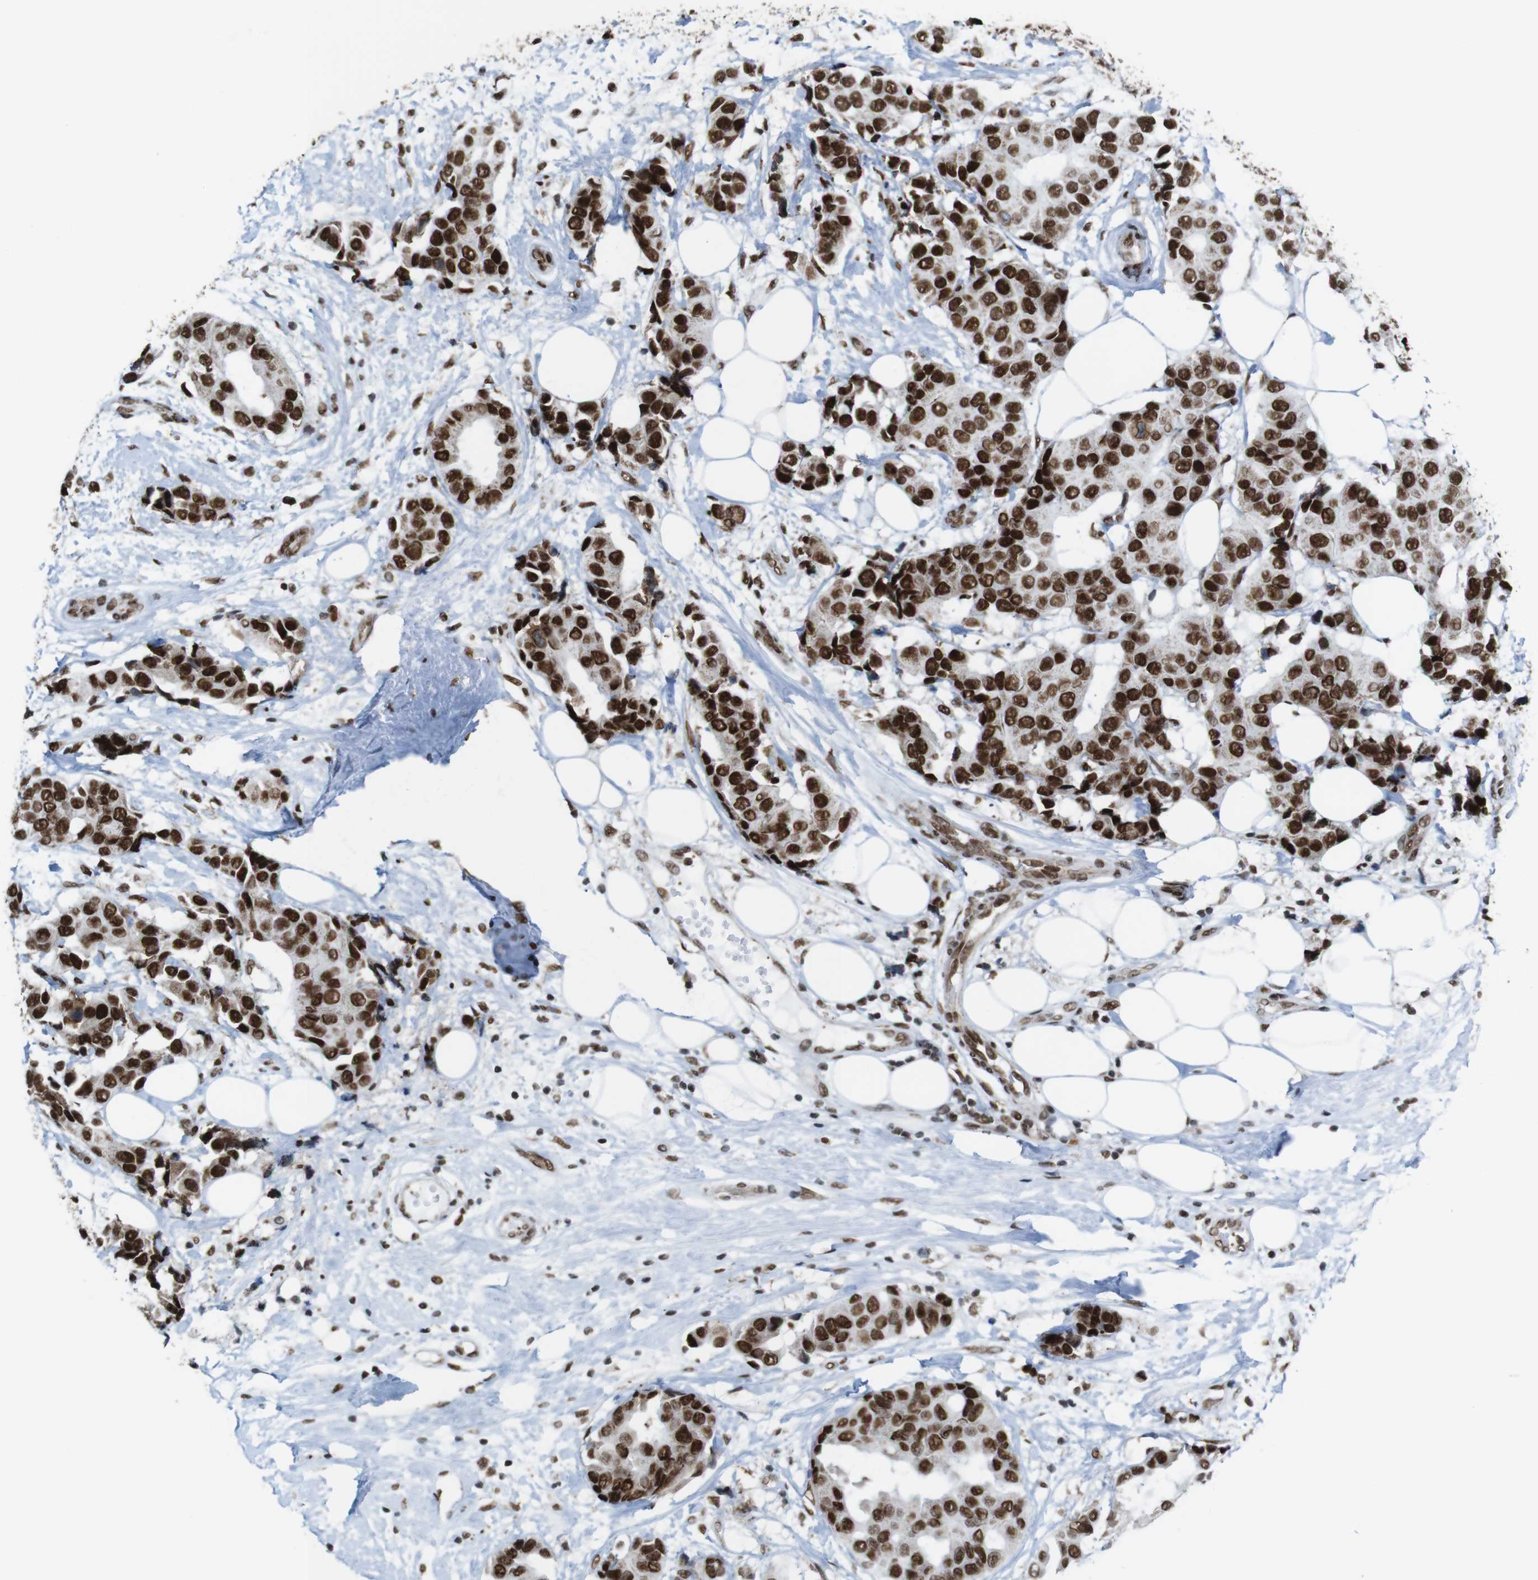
{"staining": {"intensity": "strong", "quantity": ">75%", "location": "nuclear"}, "tissue": "breast cancer", "cell_type": "Tumor cells", "image_type": "cancer", "snomed": [{"axis": "morphology", "description": "Normal tissue, NOS"}, {"axis": "morphology", "description": "Duct carcinoma"}, {"axis": "topography", "description": "Breast"}], "caption": "A photomicrograph of breast cancer (intraductal carcinoma) stained for a protein shows strong nuclear brown staining in tumor cells. (Brightfield microscopy of DAB IHC at high magnification).", "gene": "ROMO1", "patient": {"sex": "female", "age": 39}}